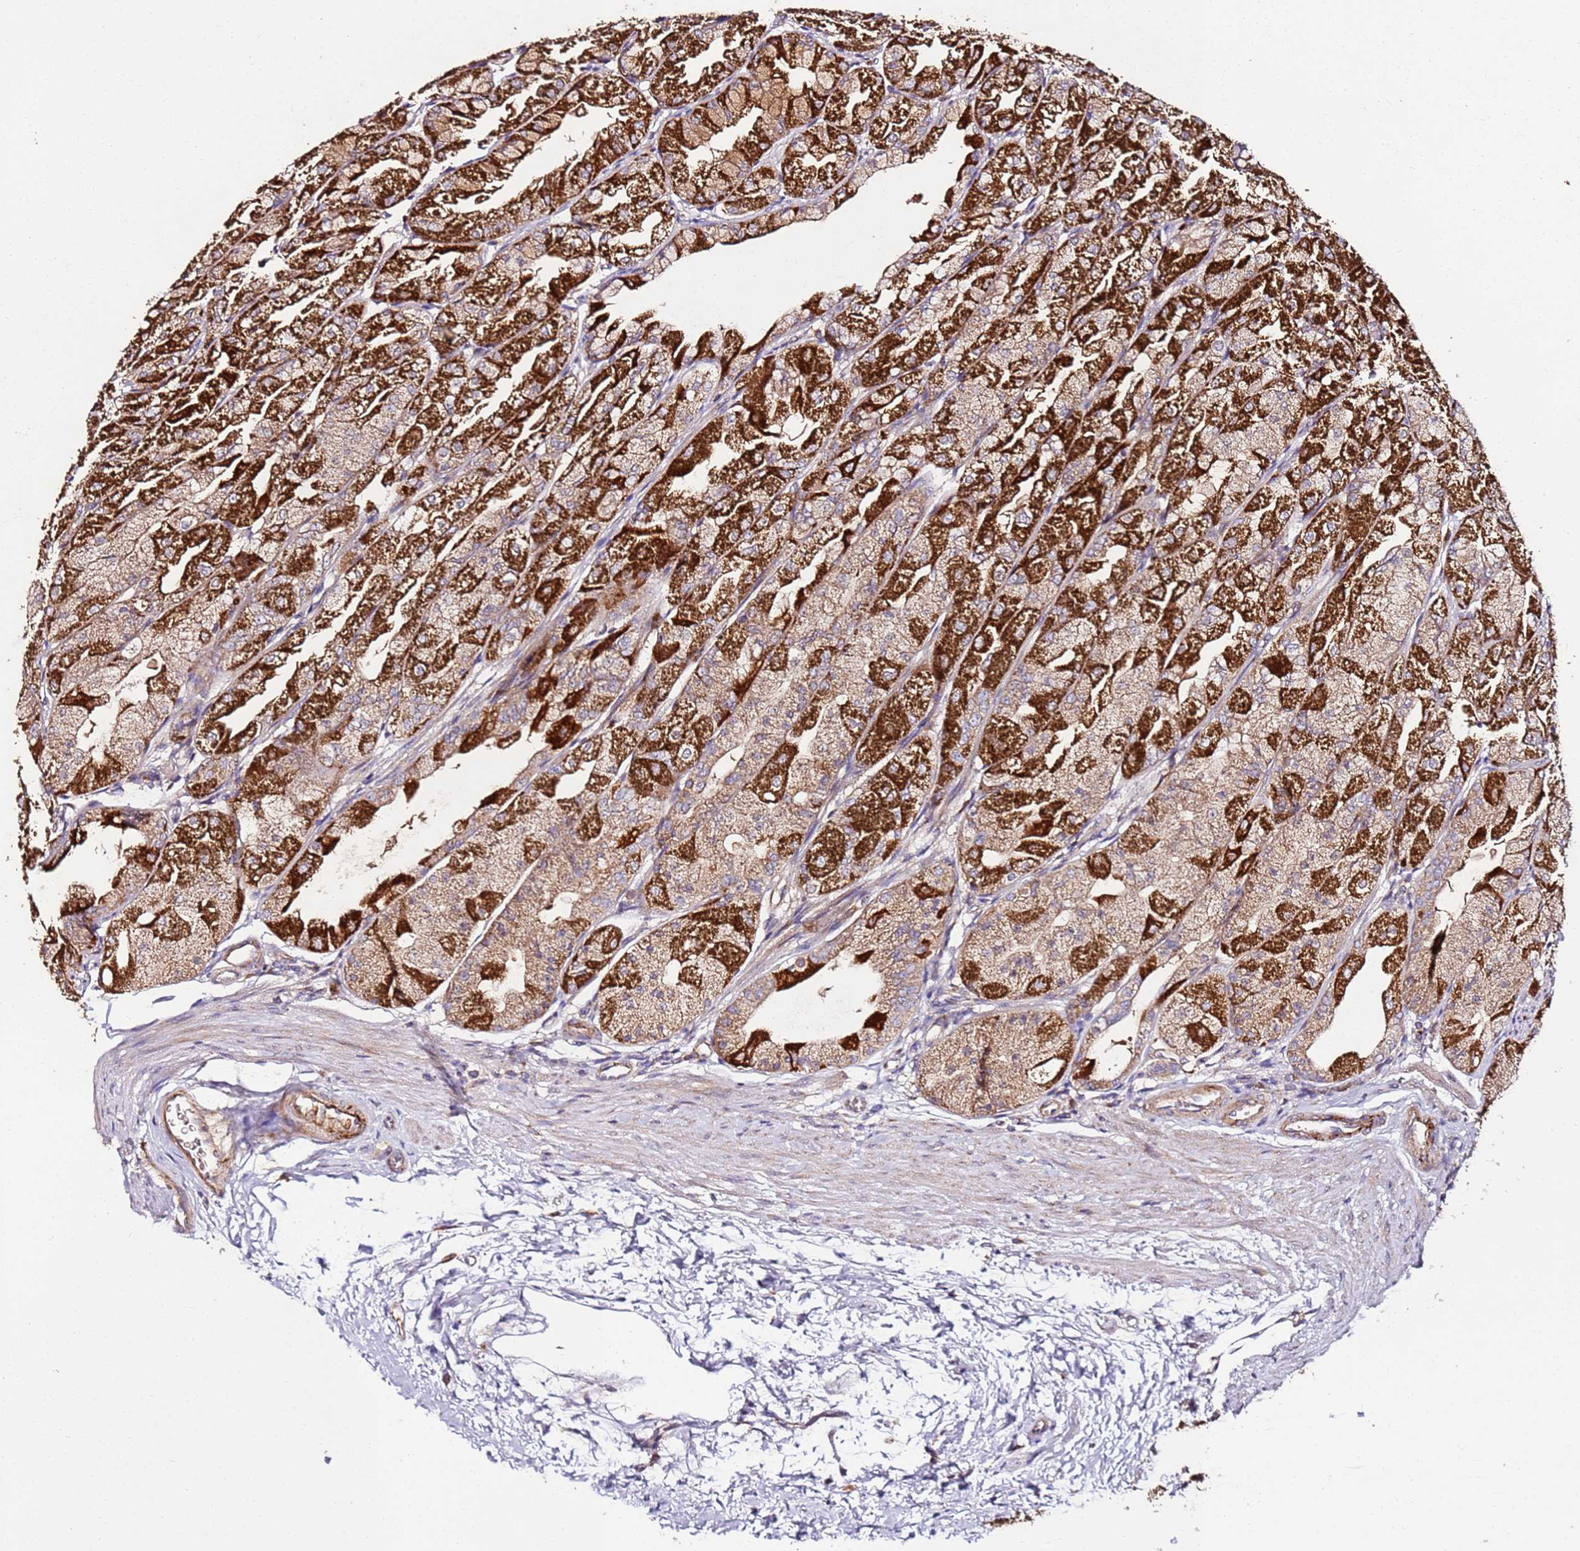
{"staining": {"intensity": "strong", "quantity": ">75%", "location": "cytoplasmic/membranous"}, "tissue": "stomach", "cell_type": "Glandular cells", "image_type": "normal", "snomed": [{"axis": "morphology", "description": "Normal tissue, NOS"}, {"axis": "topography", "description": "Stomach, upper"}], "caption": "A photomicrograph showing strong cytoplasmic/membranous staining in about >75% of glandular cells in normal stomach, as visualized by brown immunohistochemical staining.", "gene": "KRTAP21", "patient": {"sex": "male", "age": 47}}